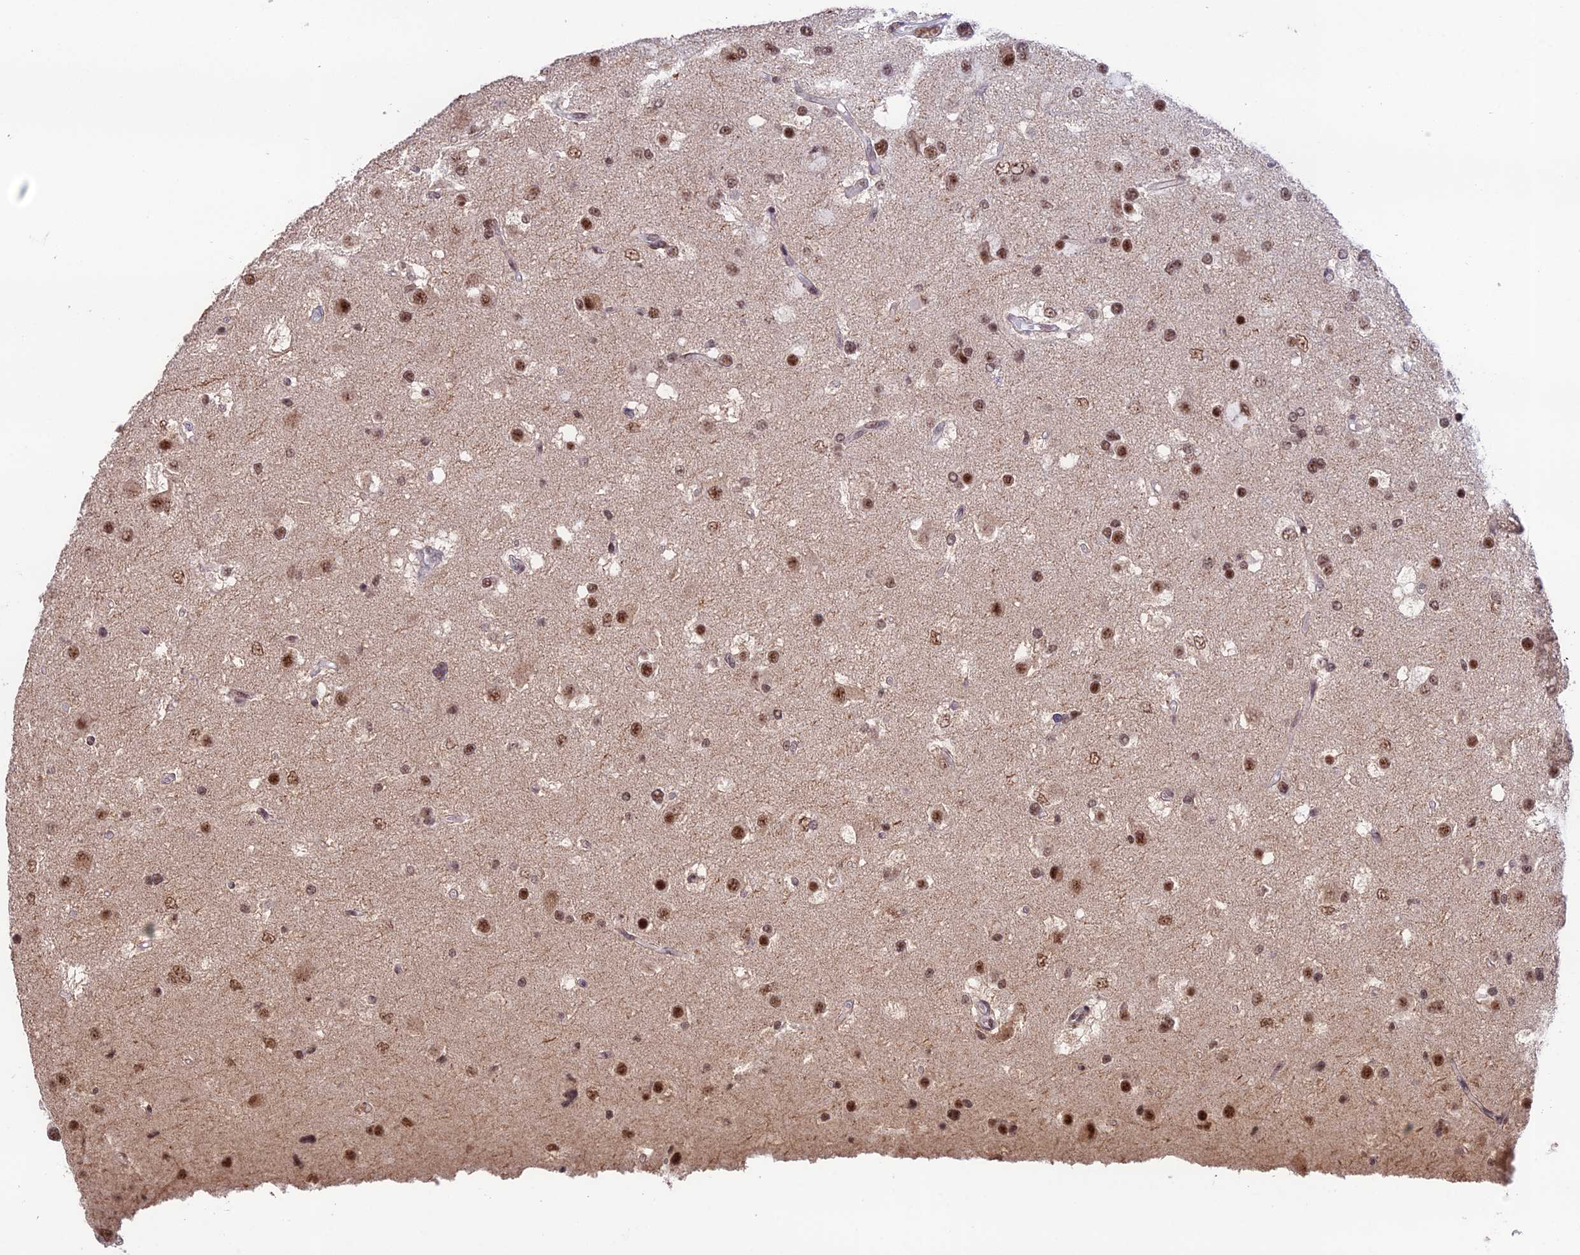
{"staining": {"intensity": "moderate", "quantity": ">75%", "location": "nuclear"}, "tissue": "glioma", "cell_type": "Tumor cells", "image_type": "cancer", "snomed": [{"axis": "morphology", "description": "Glioma, malignant, High grade"}, {"axis": "topography", "description": "Brain"}], "caption": "A high-resolution image shows IHC staining of malignant high-grade glioma, which reveals moderate nuclear positivity in approximately >75% of tumor cells.", "gene": "THOC7", "patient": {"sex": "male", "age": 53}}